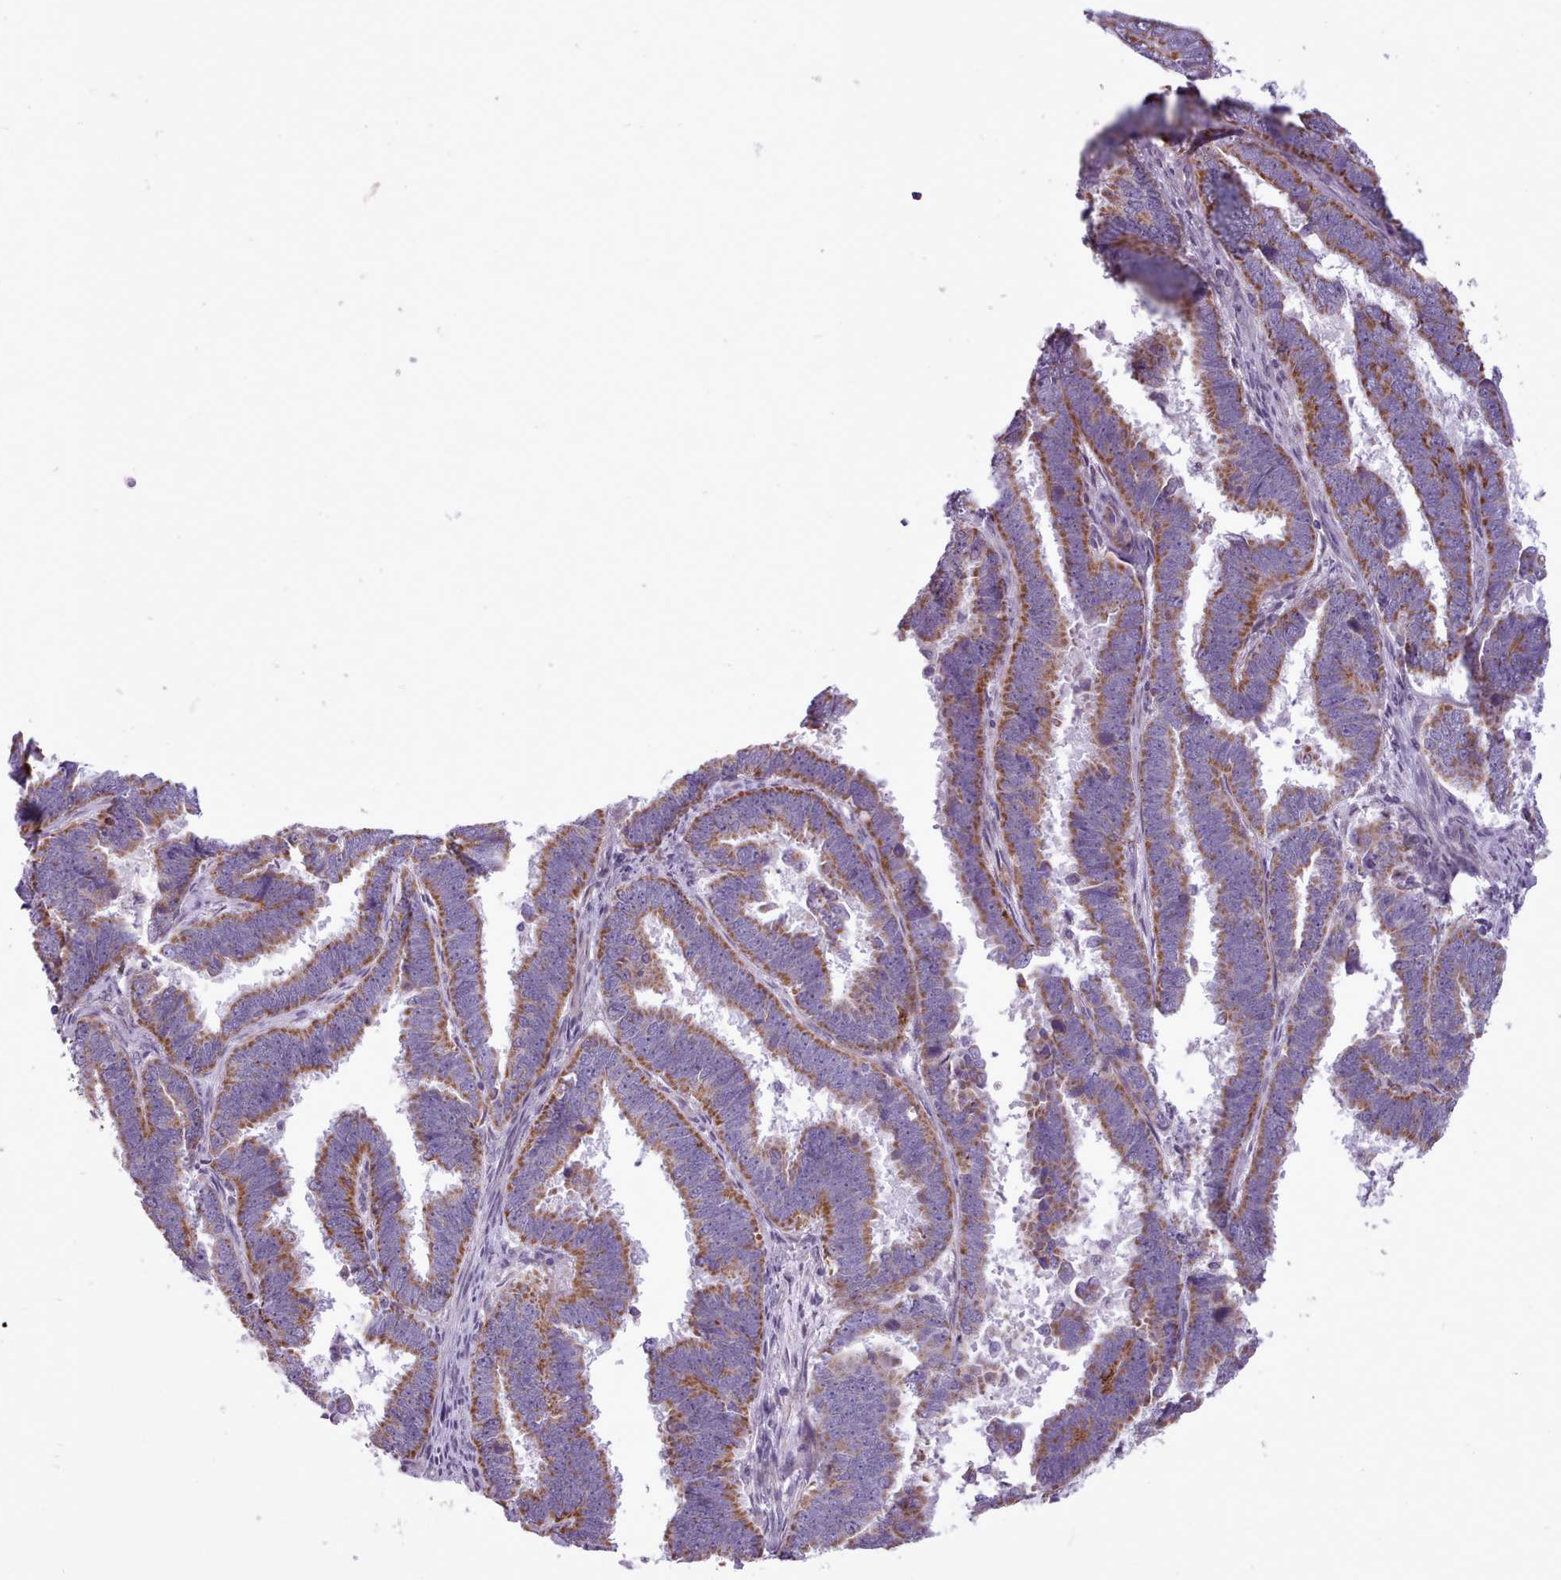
{"staining": {"intensity": "moderate", "quantity": ">75%", "location": "cytoplasmic/membranous"}, "tissue": "endometrial cancer", "cell_type": "Tumor cells", "image_type": "cancer", "snomed": [{"axis": "morphology", "description": "Adenocarcinoma, NOS"}, {"axis": "topography", "description": "Endometrium"}], "caption": "Endometrial cancer (adenocarcinoma) stained with a brown dye shows moderate cytoplasmic/membranous positive expression in about >75% of tumor cells.", "gene": "AVL9", "patient": {"sex": "female", "age": 75}}